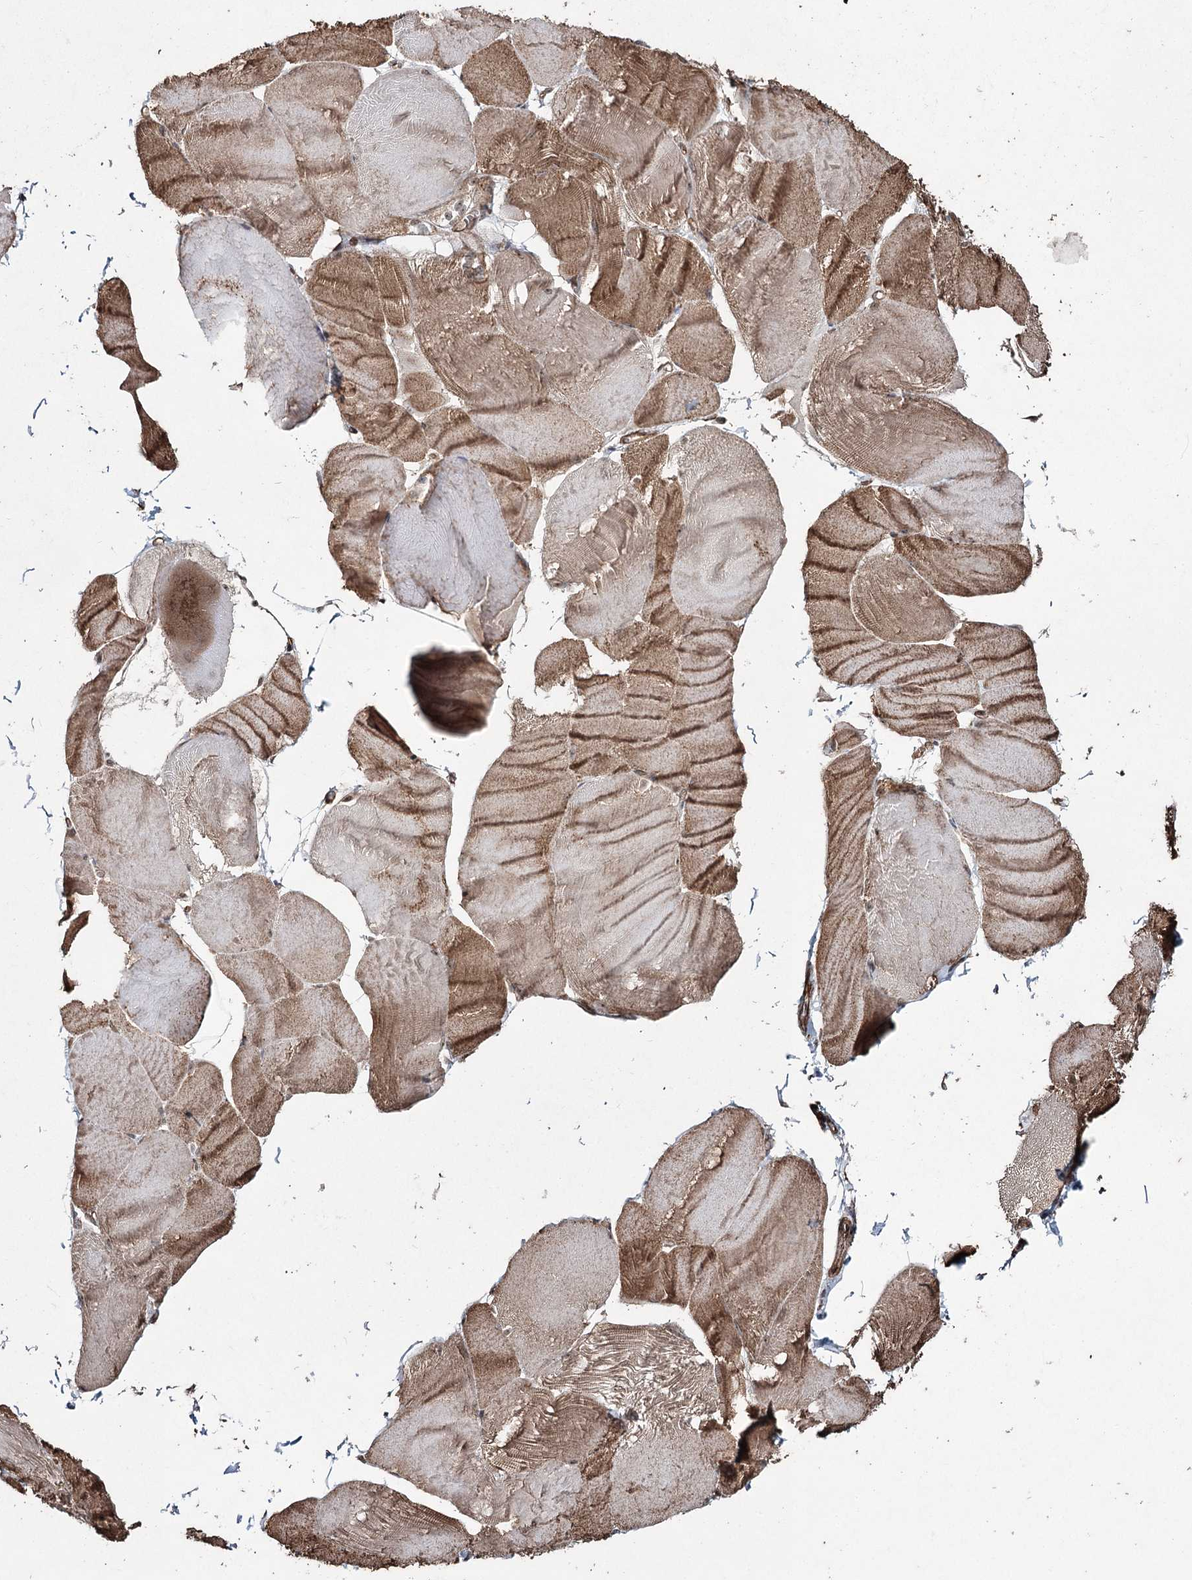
{"staining": {"intensity": "moderate", "quantity": "25%-75%", "location": "cytoplasmic/membranous"}, "tissue": "skeletal muscle", "cell_type": "Myocytes", "image_type": "normal", "snomed": [{"axis": "morphology", "description": "Normal tissue, NOS"}, {"axis": "morphology", "description": "Basal cell carcinoma"}, {"axis": "topography", "description": "Skeletal muscle"}], "caption": "Immunohistochemistry (IHC) histopathology image of normal skeletal muscle: human skeletal muscle stained using IHC displays medium levels of moderate protein expression localized specifically in the cytoplasmic/membranous of myocytes, appearing as a cytoplasmic/membranous brown color.", "gene": "SLF2", "patient": {"sex": "female", "age": 64}}